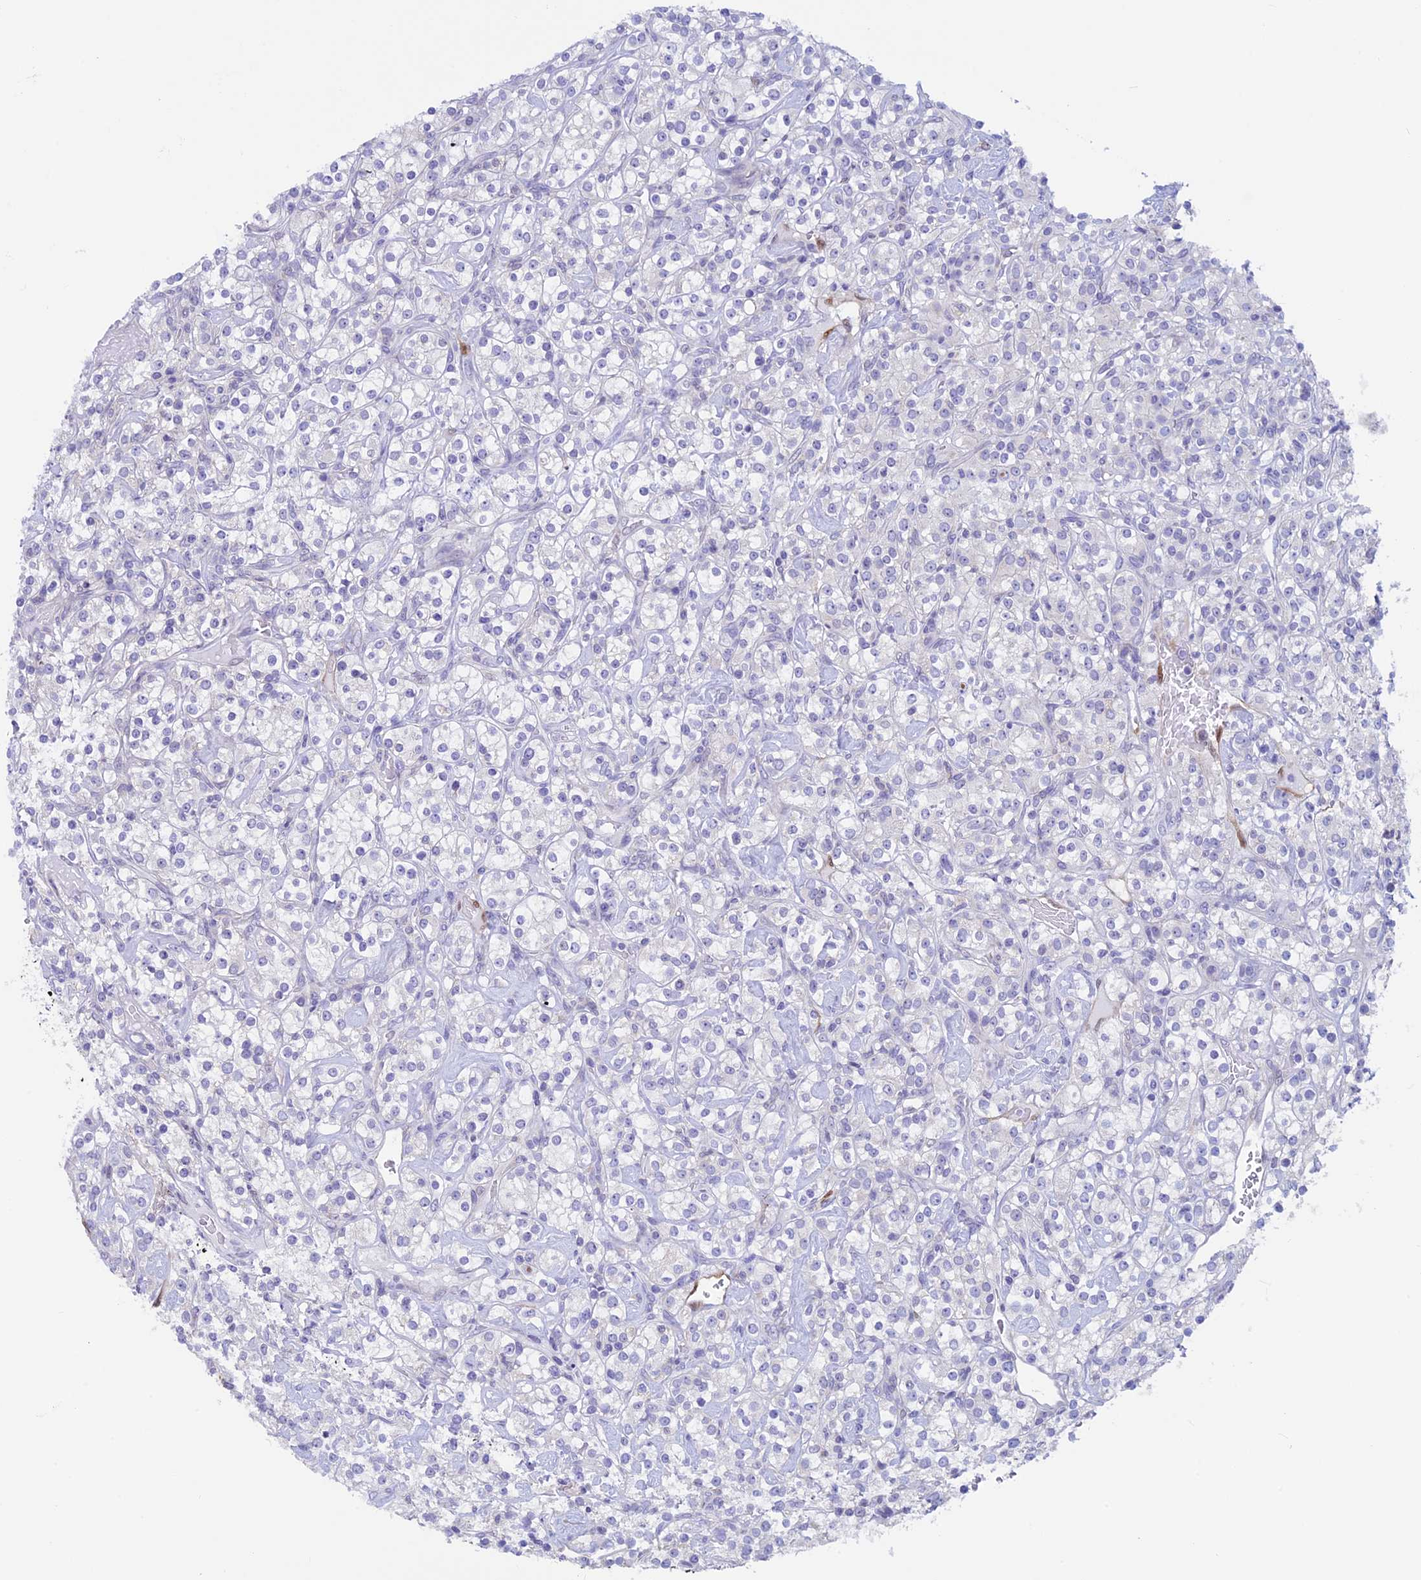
{"staining": {"intensity": "negative", "quantity": "none", "location": "none"}, "tissue": "renal cancer", "cell_type": "Tumor cells", "image_type": "cancer", "snomed": [{"axis": "morphology", "description": "Adenocarcinoma, NOS"}, {"axis": "topography", "description": "Kidney"}], "caption": "IHC of renal adenocarcinoma shows no positivity in tumor cells.", "gene": "IGSF6", "patient": {"sex": "male", "age": 77}}